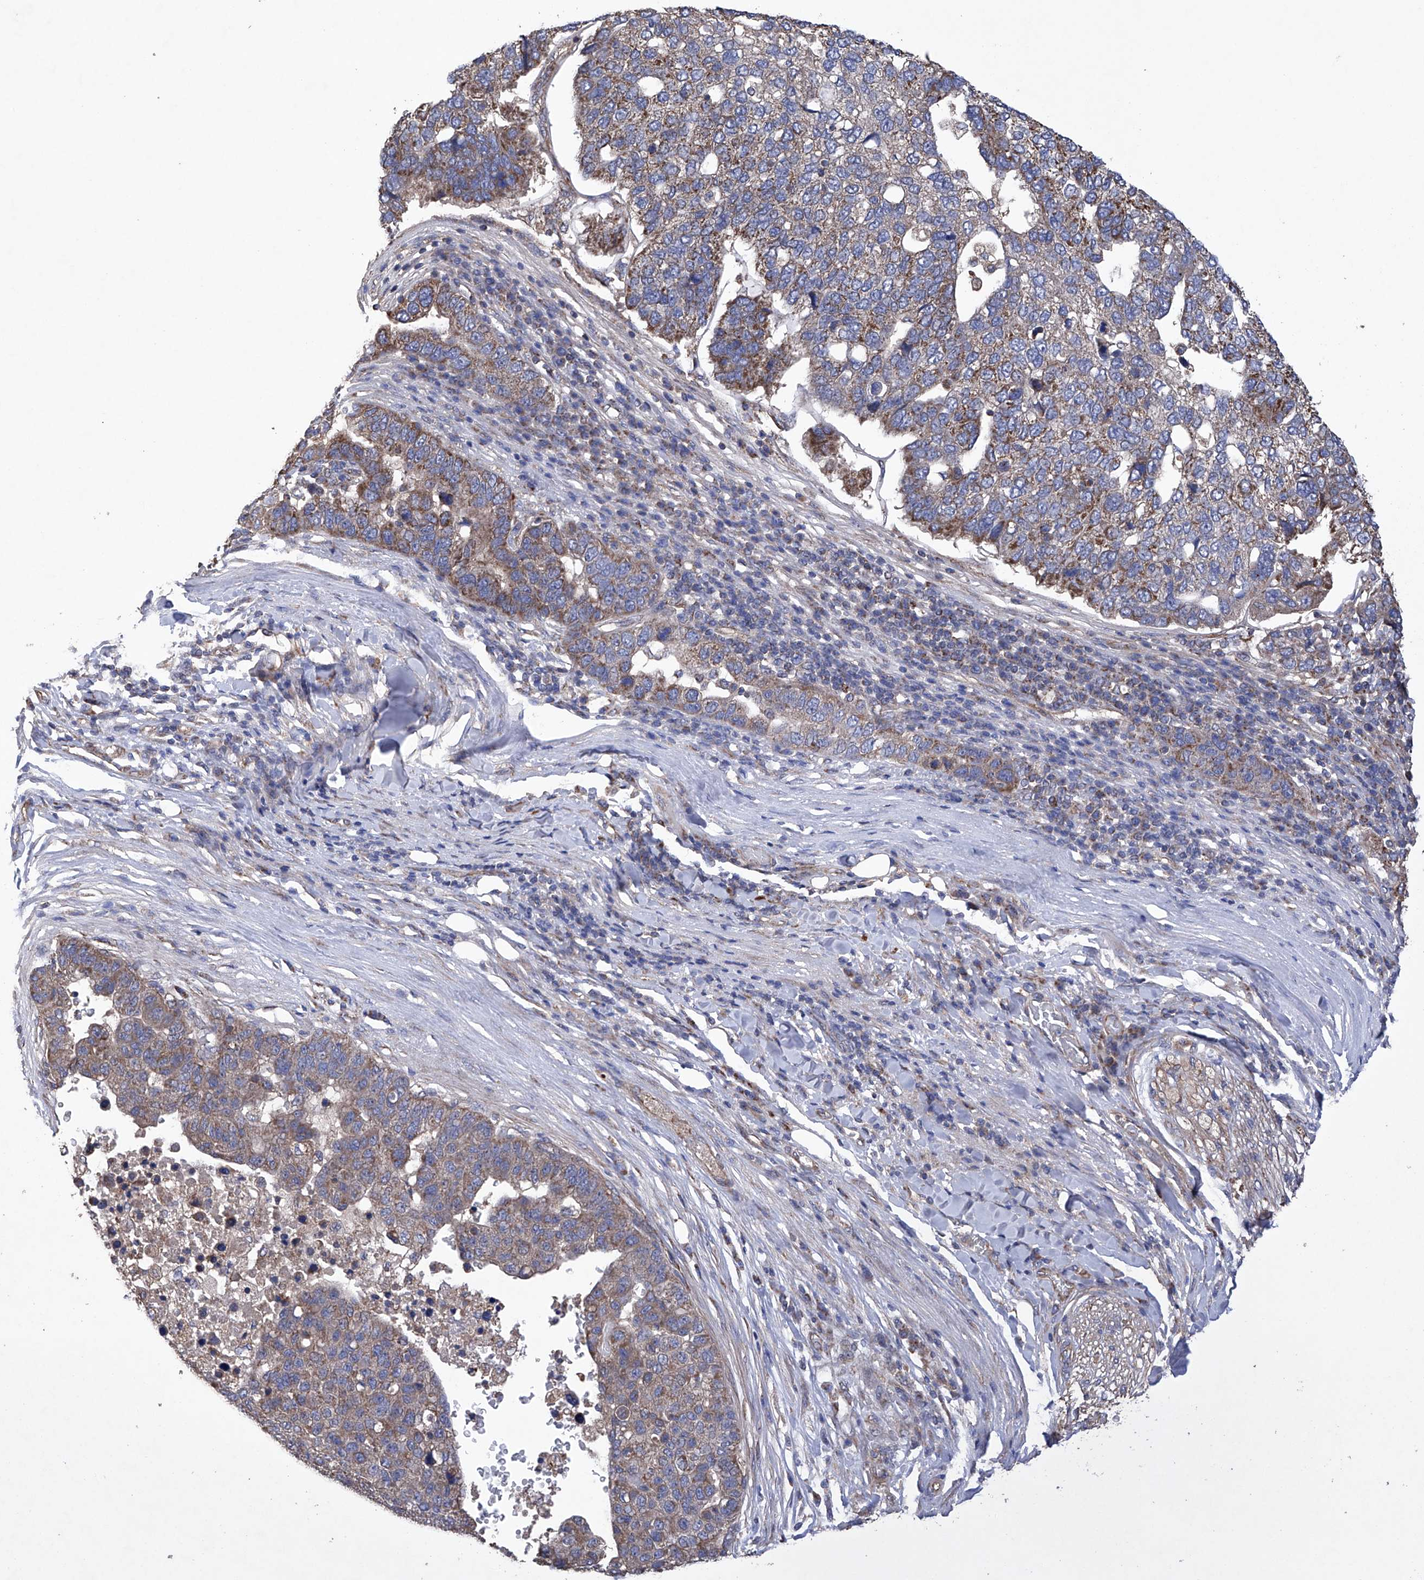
{"staining": {"intensity": "moderate", "quantity": "25%-75%", "location": "cytoplasmic/membranous"}, "tissue": "pancreatic cancer", "cell_type": "Tumor cells", "image_type": "cancer", "snomed": [{"axis": "morphology", "description": "Adenocarcinoma, NOS"}, {"axis": "topography", "description": "Pancreas"}], "caption": "This is an image of immunohistochemistry staining of pancreatic cancer (adenocarcinoma), which shows moderate staining in the cytoplasmic/membranous of tumor cells.", "gene": "EFCAB2", "patient": {"sex": "female", "age": 61}}